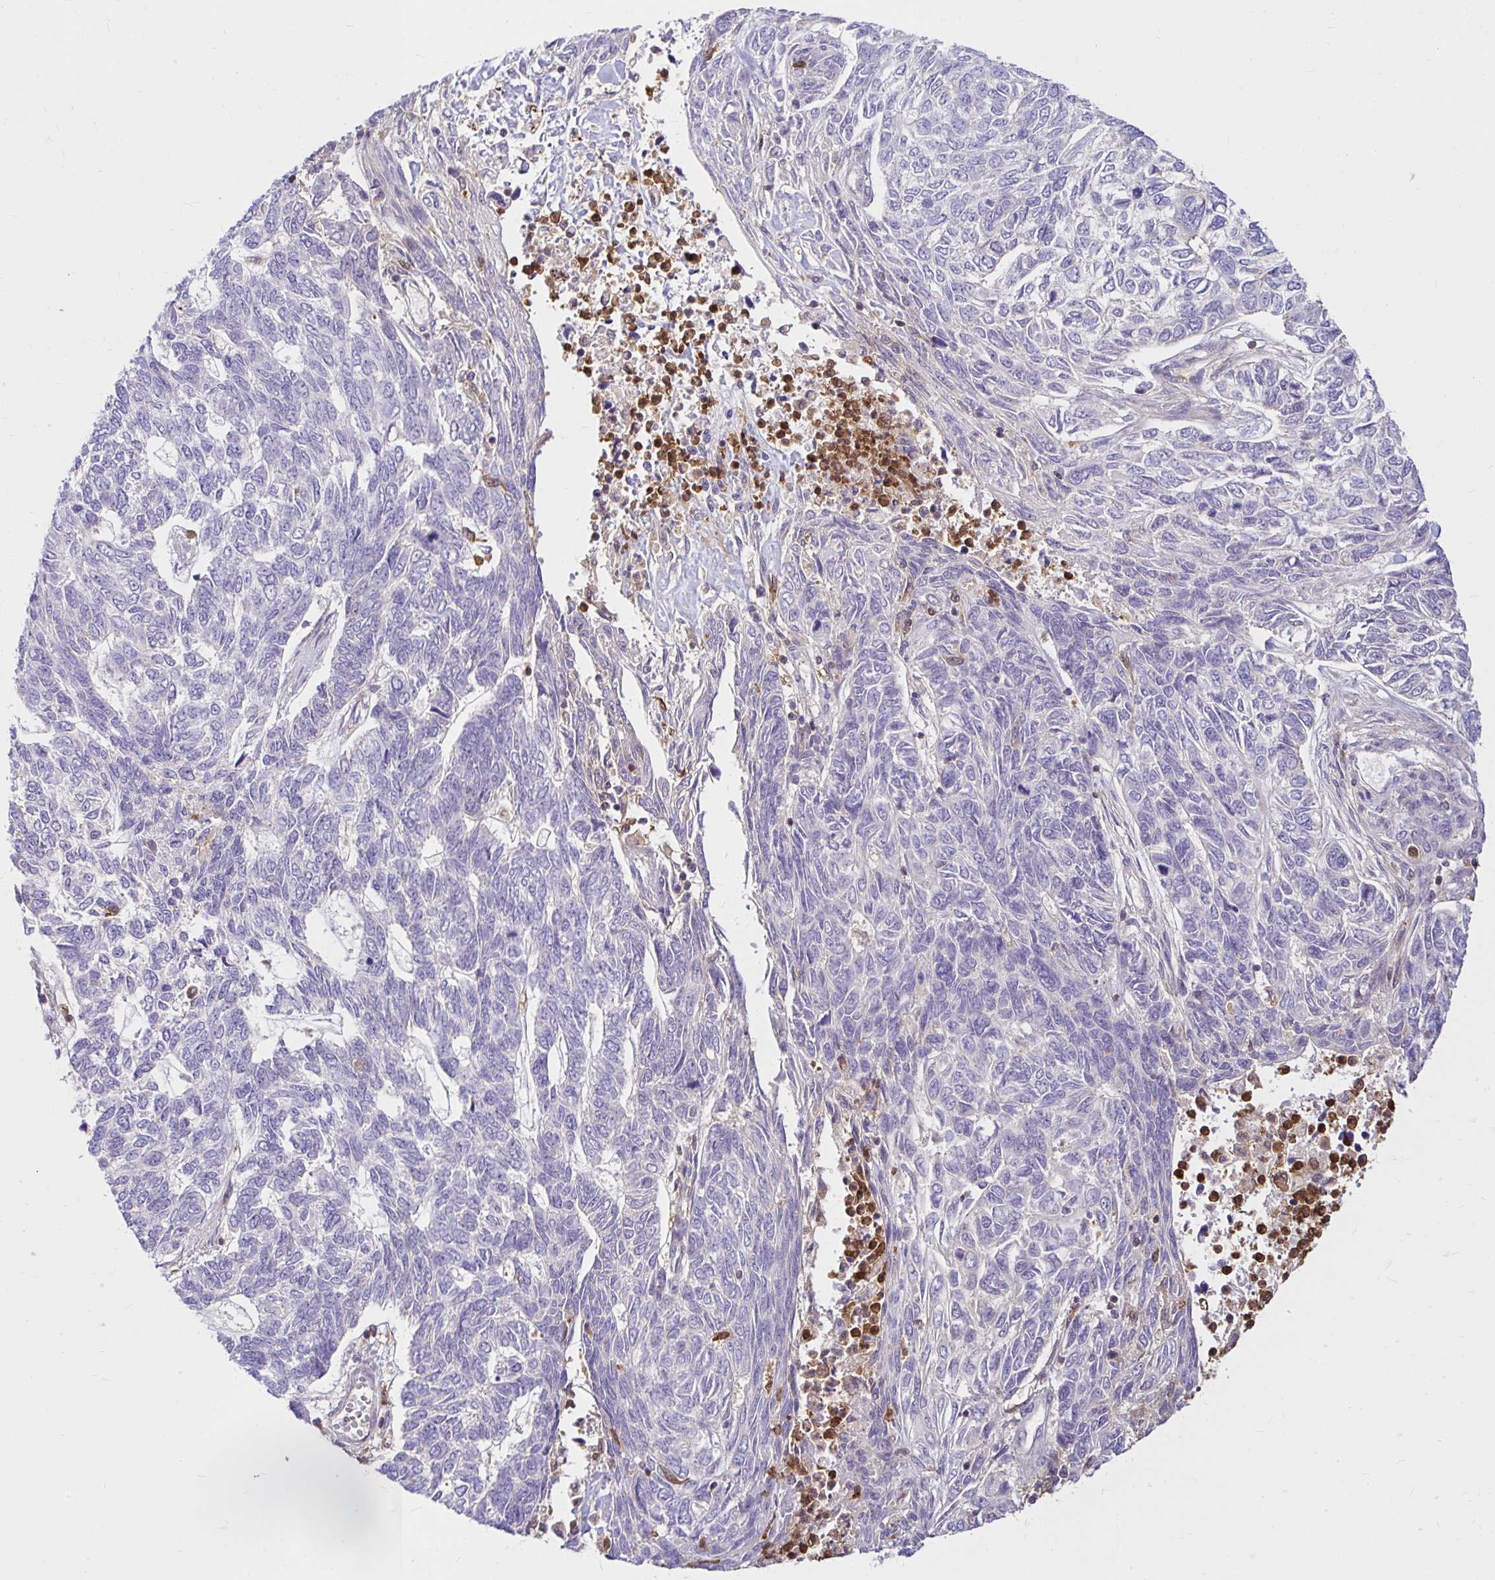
{"staining": {"intensity": "negative", "quantity": "none", "location": "none"}, "tissue": "skin cancer", "cell_type": "Tumor cells", "image_type": "cancer", "snomed": [{"axis": "morphology", "description": "Basal cell carcinoma"}, {"axis": "topography", "description": "Skin"}], "caption": "The immunohistochemistry histopathology image has no significant expression in tumor cells of basal cell carcinoma (skin) tissue.", "gene": "PYCARD", "patient": {"sex": "female", "age": 65}}